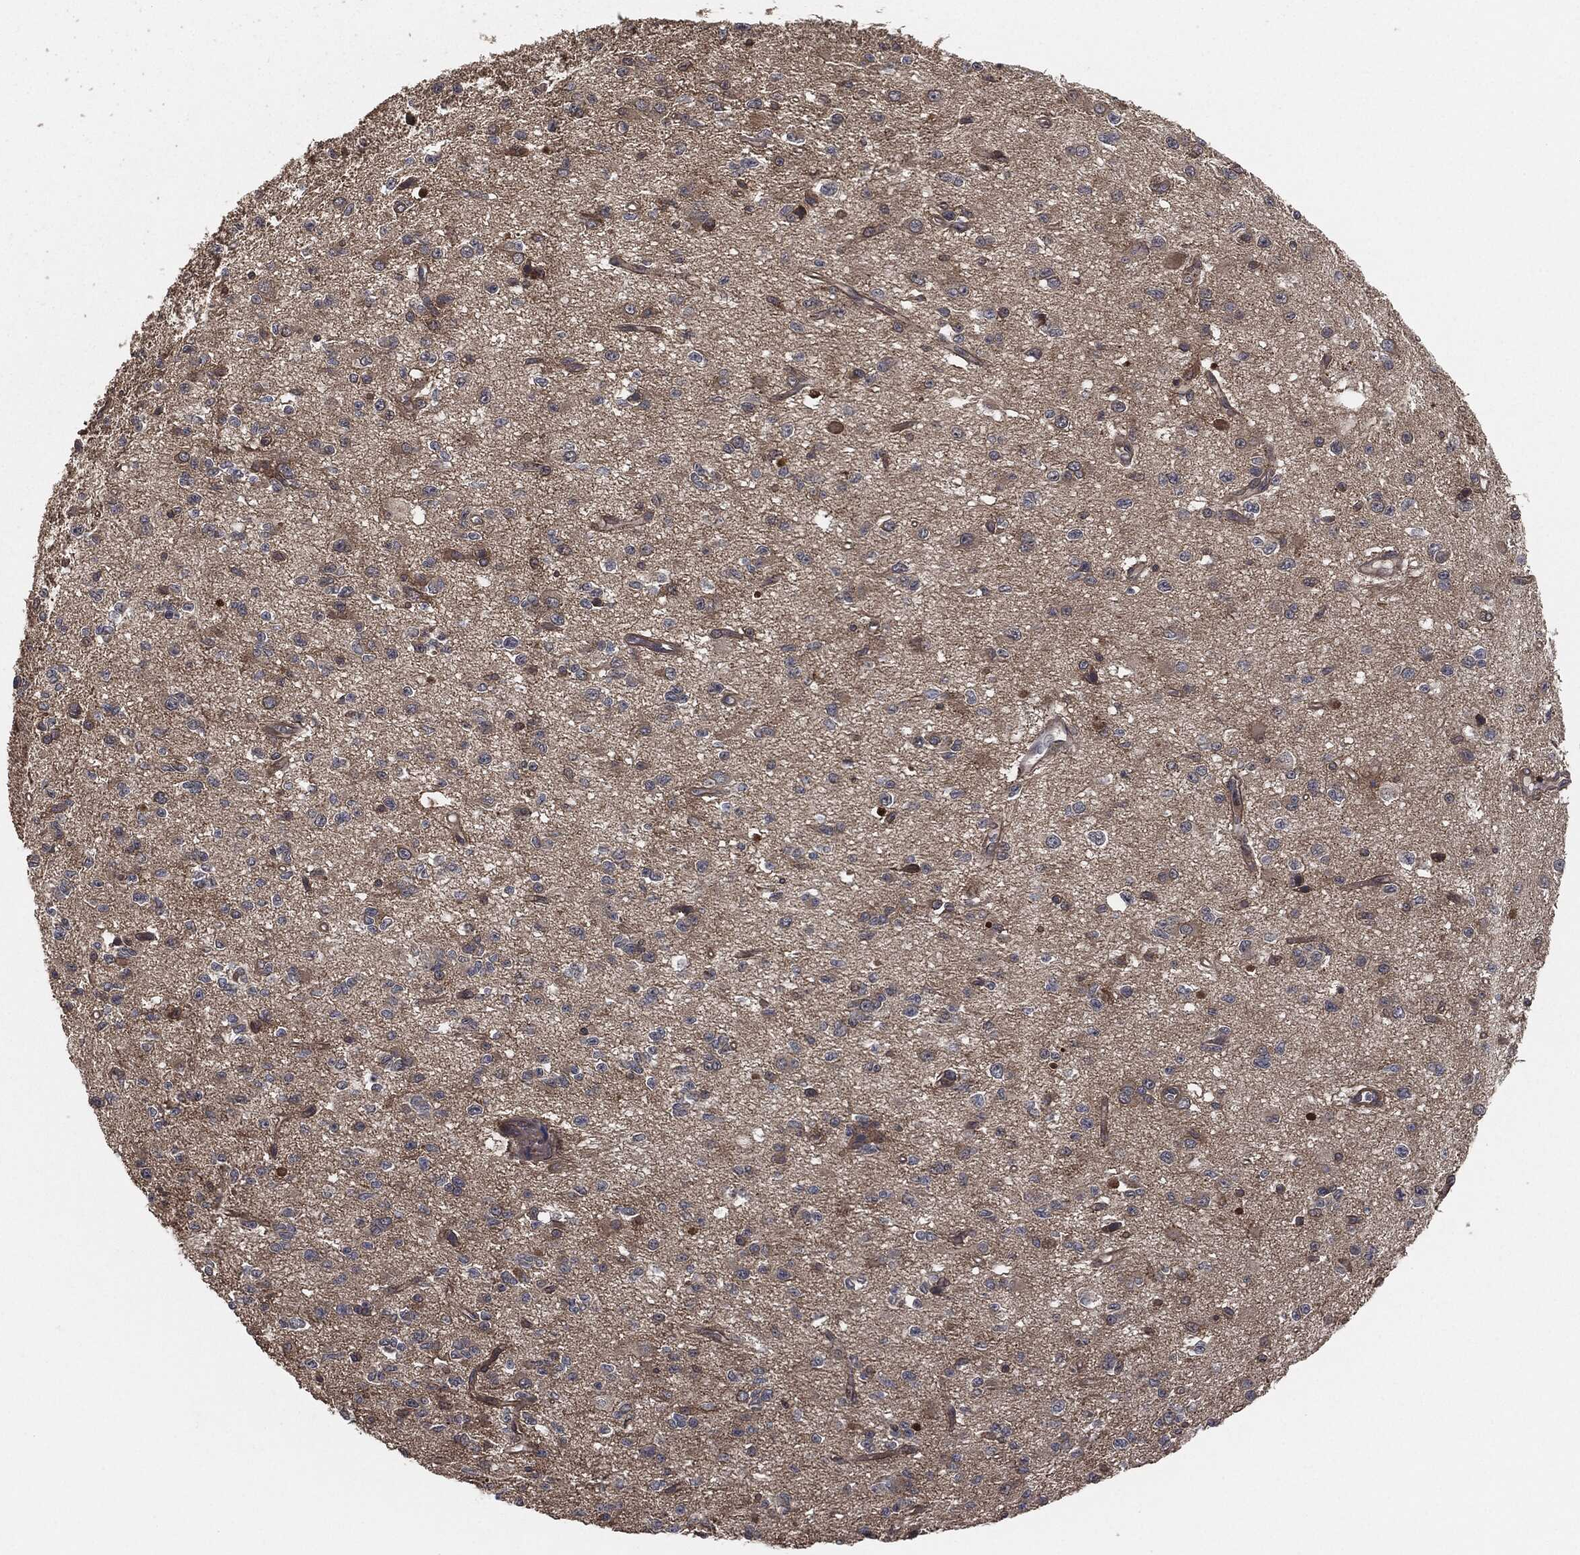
{"staining": {"intensity": "weak", "quantity": "<25%", "location": "cytoplasmic/membranous"}, "tissue": "glioma", "cell_type": "Tumor cells", "image_type": "cancer", "snomed": [{"axis": "morphology", "description": "Glioma, malignant, Low grade"}, {"axis": "topography", "description": "Brain"}], "caption": "DAB (3,3'-diaminobenzidine) immunohistochemical staining of glioma displays no significant staining in tumor cells.", "gene": "ERBIN", "patient": {"sex": "female", "age": 45}}